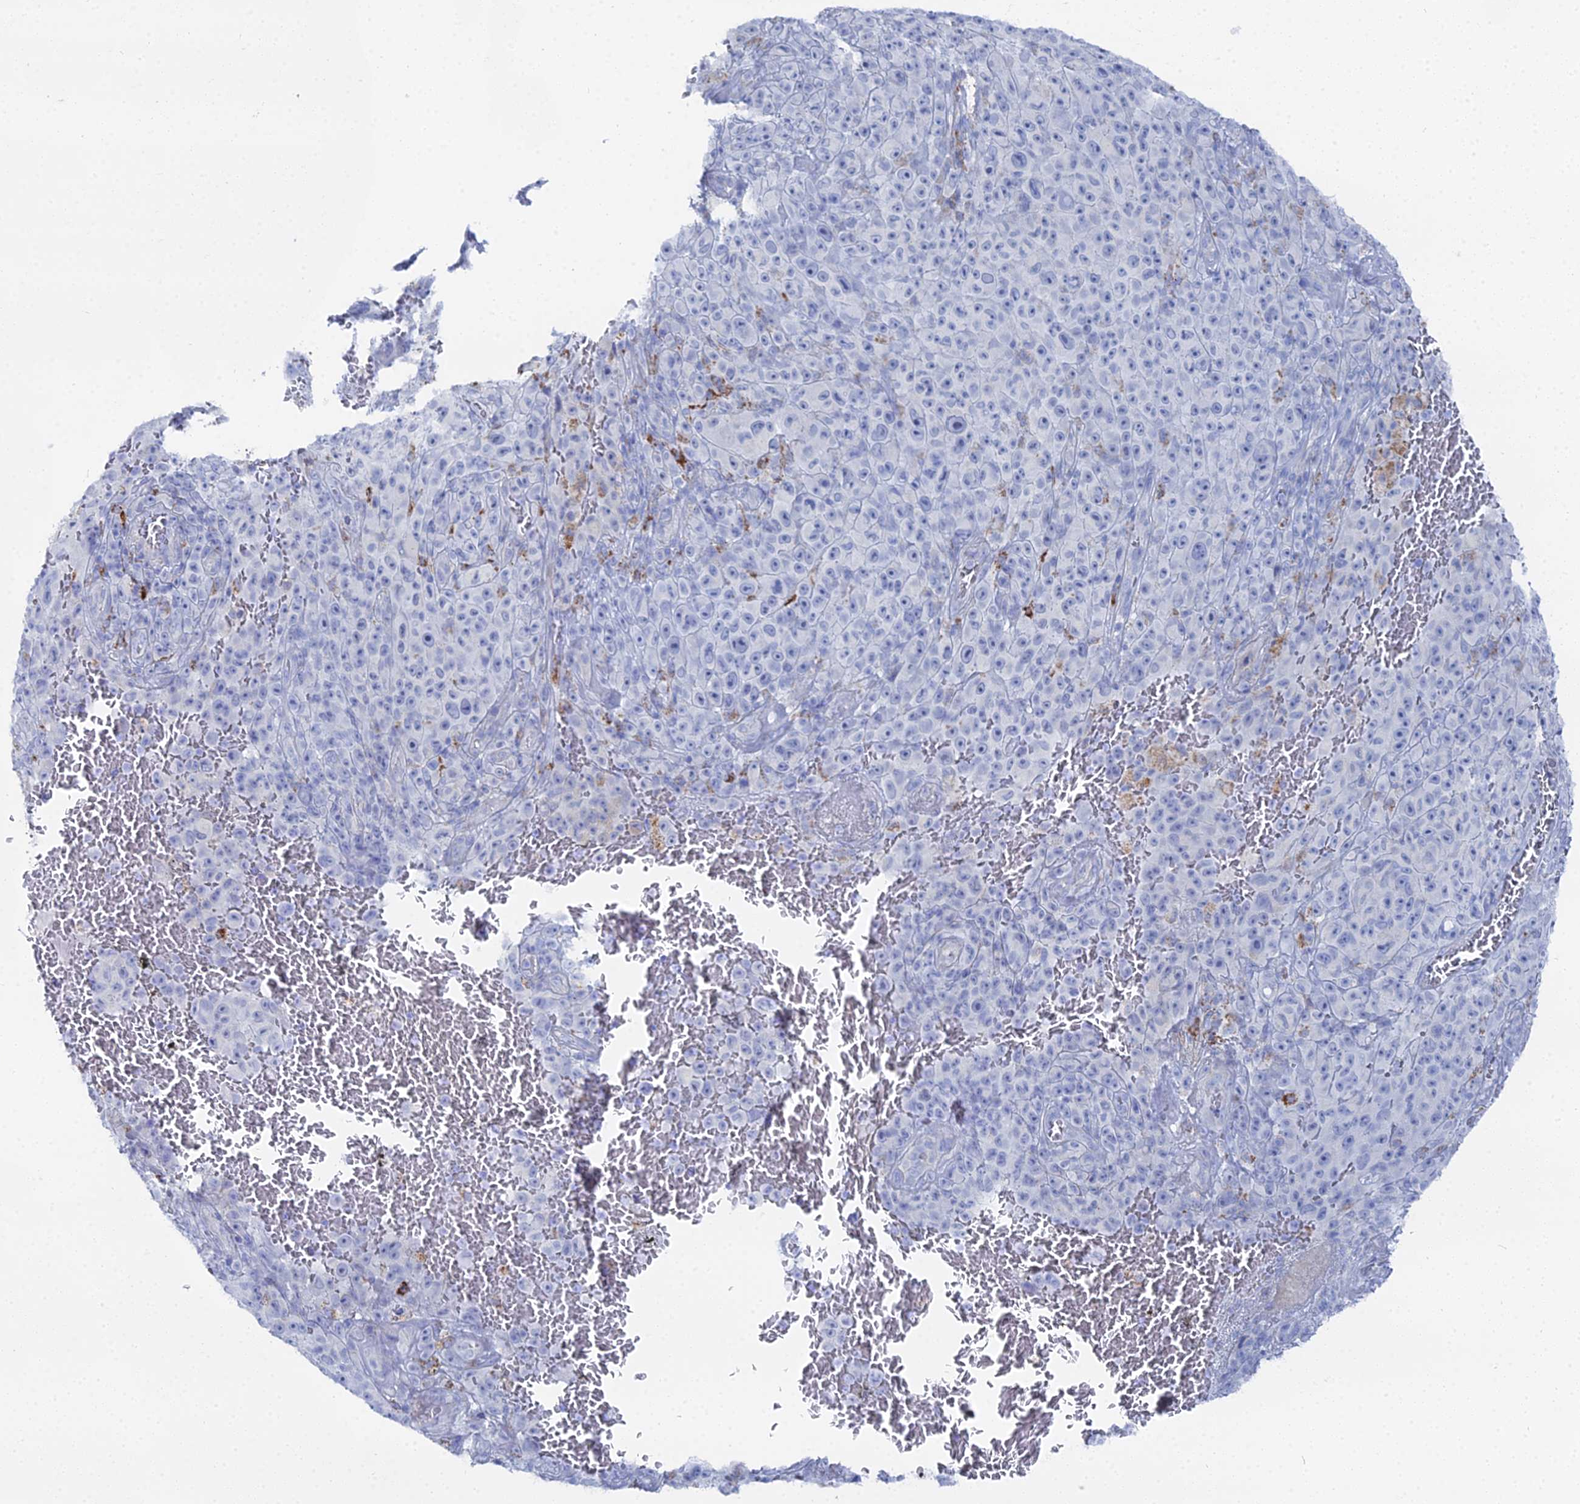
{"staining": {"intensity": "negative", "quantity": "none", "location": "none"}, "tissue": "melanoma", "cell_type": "Tumor cells", "image_type": "cancer", "snomed": [{"axis": "morphology", "description": "Malignant melanoma, NOS"}, {"axis": "topography", "description": "Skin"}], "caption": "This is an immunohistochemistry (IHC) histopathology image of human malignant melanoma. There is no staining in tumor cells.", "gene": "DHX34", "patient": {"sex": "female", "age": 82}}